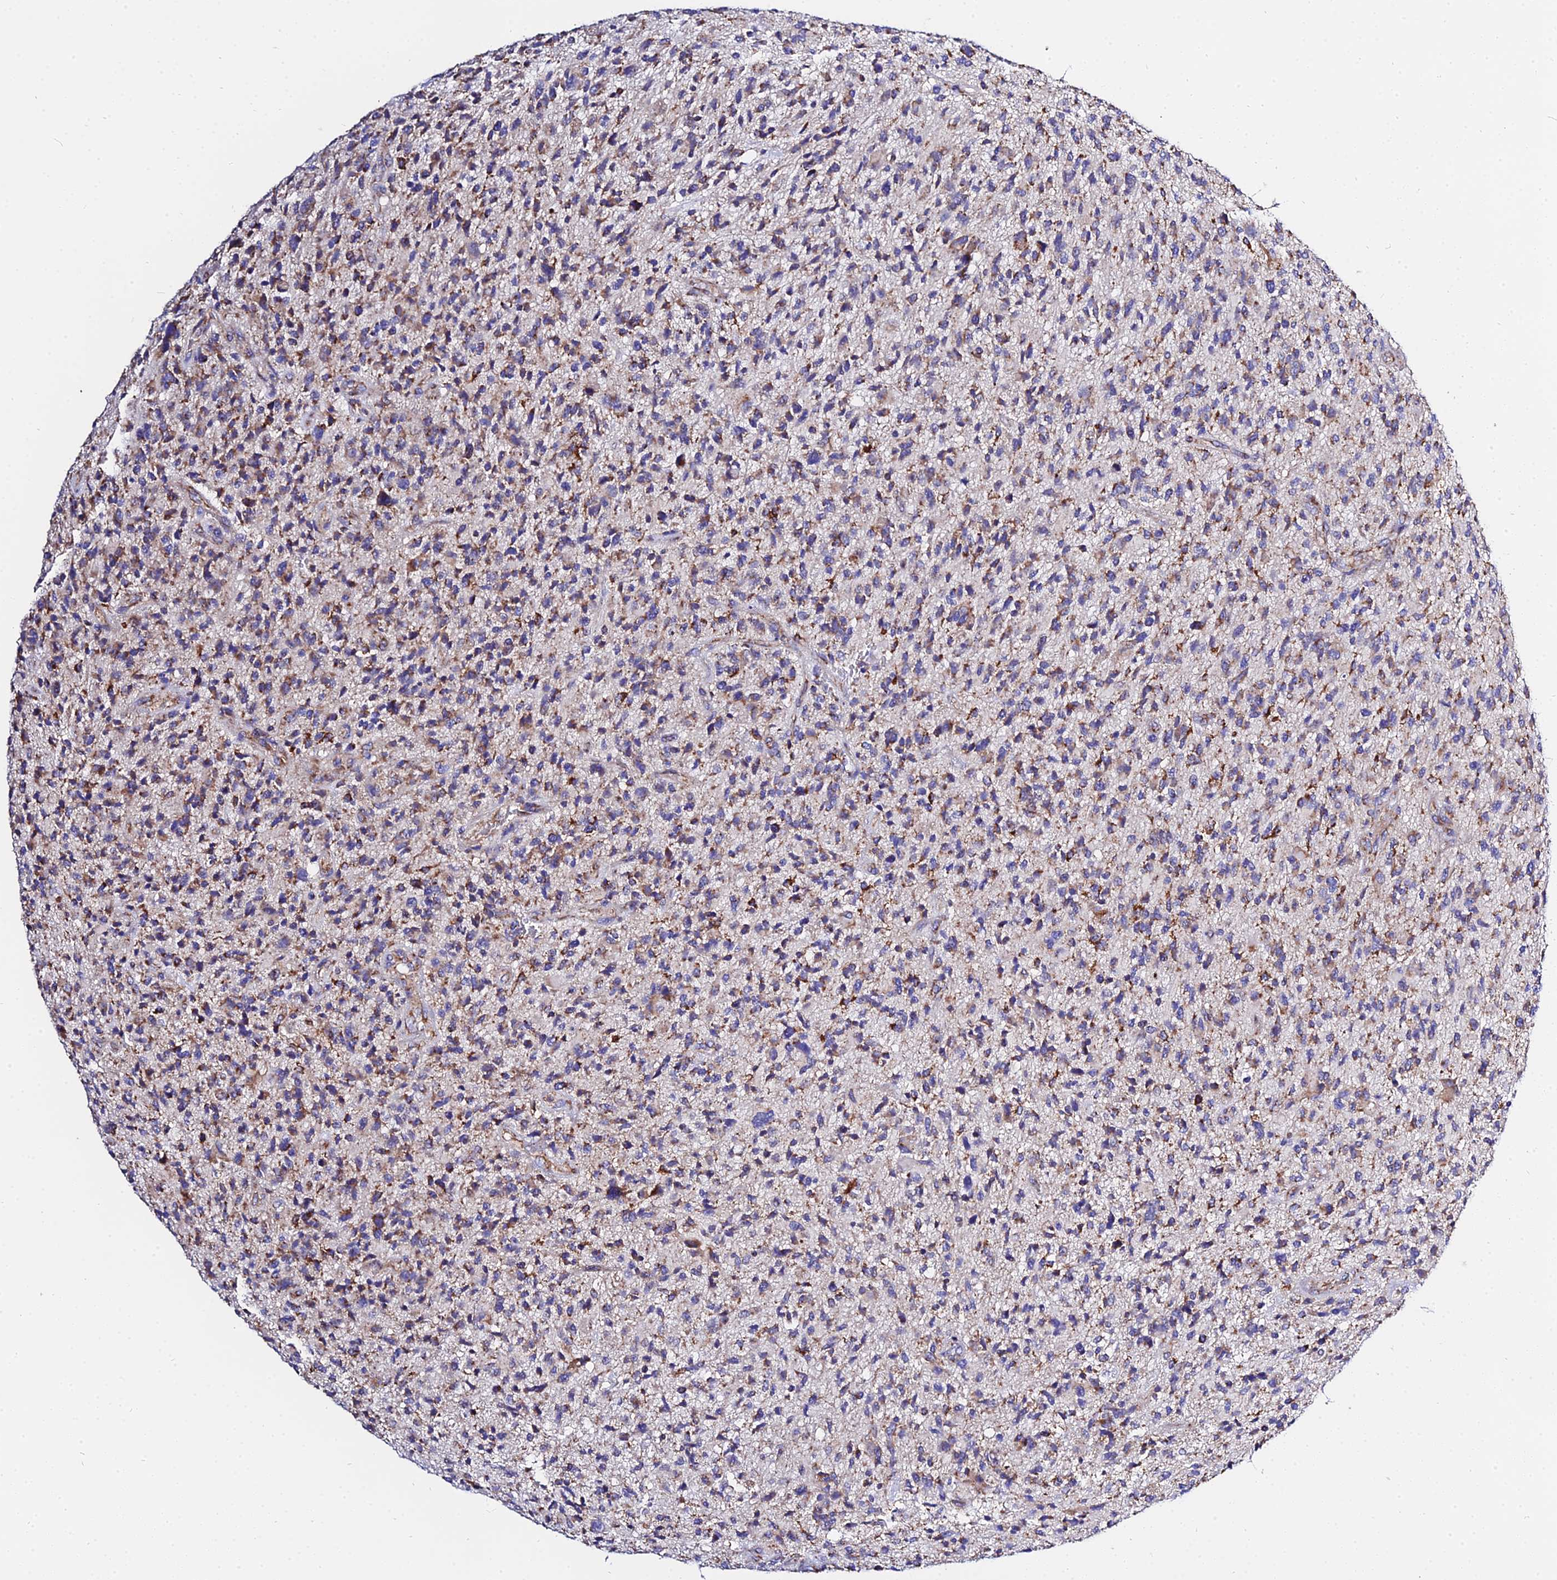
{"staining": {"intensity": "moderate", "quantity": ">75%", "location": "cytoplasmic/membranous"}, "tissue": "glioma", "cell_type": "Tumor cells", "image_type": "cancer", "snomed": [{"axis": "morphology", "description": "Glioma, malignant, High grade"}, {"axis": "topography", "description": "Brain"}], "caption": "Protein expression by immunohistochemistry (IHC) reveals moderate cytoplasmic/membranous staining in about >75% of tumor cells in malignant glioma (high-grade).", "gene": "ZNF573", "patient": {"sex": "male", "age": 47}}